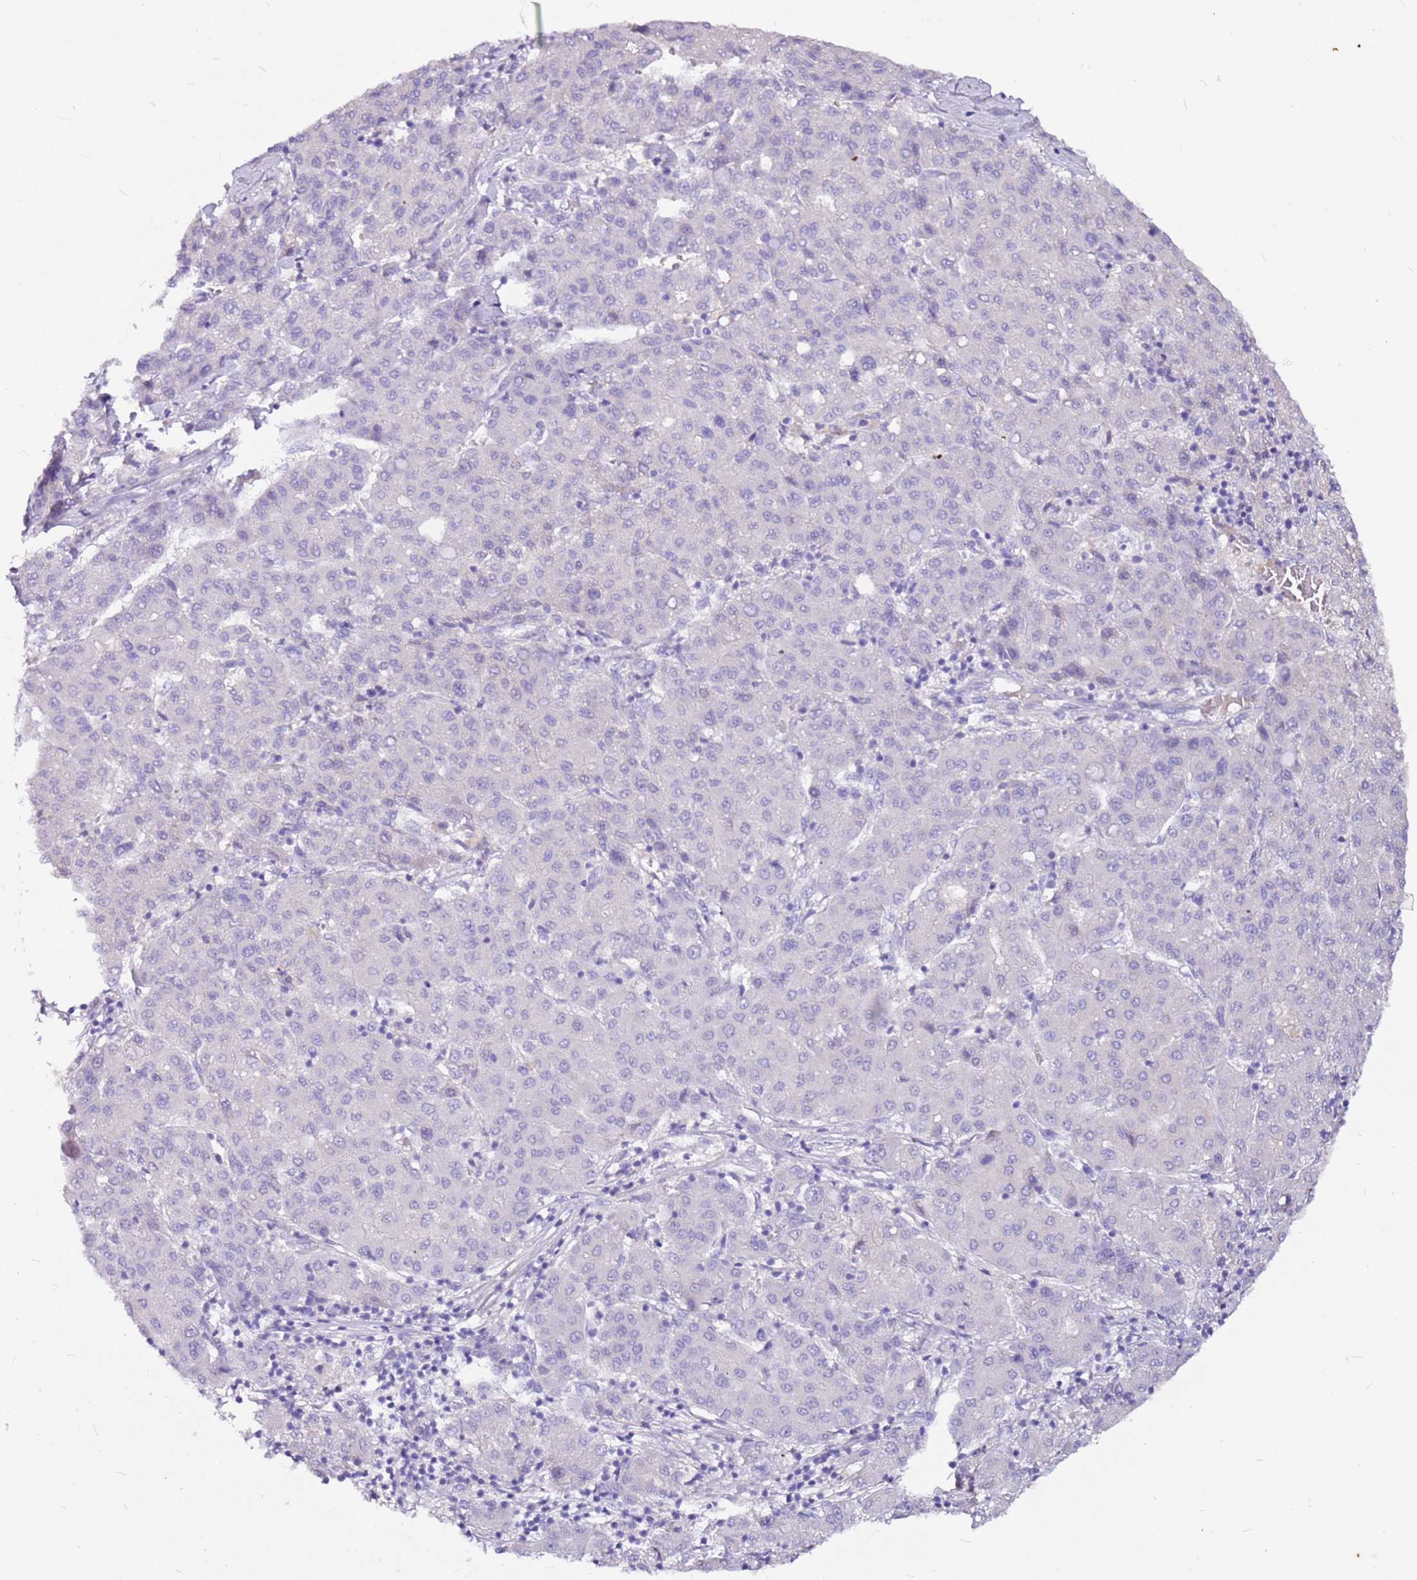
{"staining": {"intensity": "negative", "quantity": "none", "location": "none"}, "tissue": "liver cancer", "cell_type": "Tumor cells", "image_type": "cancer", "snomed": [{"axis": "morphology", "description": "Carcinoma, Hepatocellular, NOS"}, {"axis": "topography", "description": "Liver"}], "caption": "Immunohistochemical staining of hepatocellular carcinoma (liver) shows no significant staining in tumor cells.", "gene": "DCDC2B", "patient": {"sex": "male", "age": 65}}